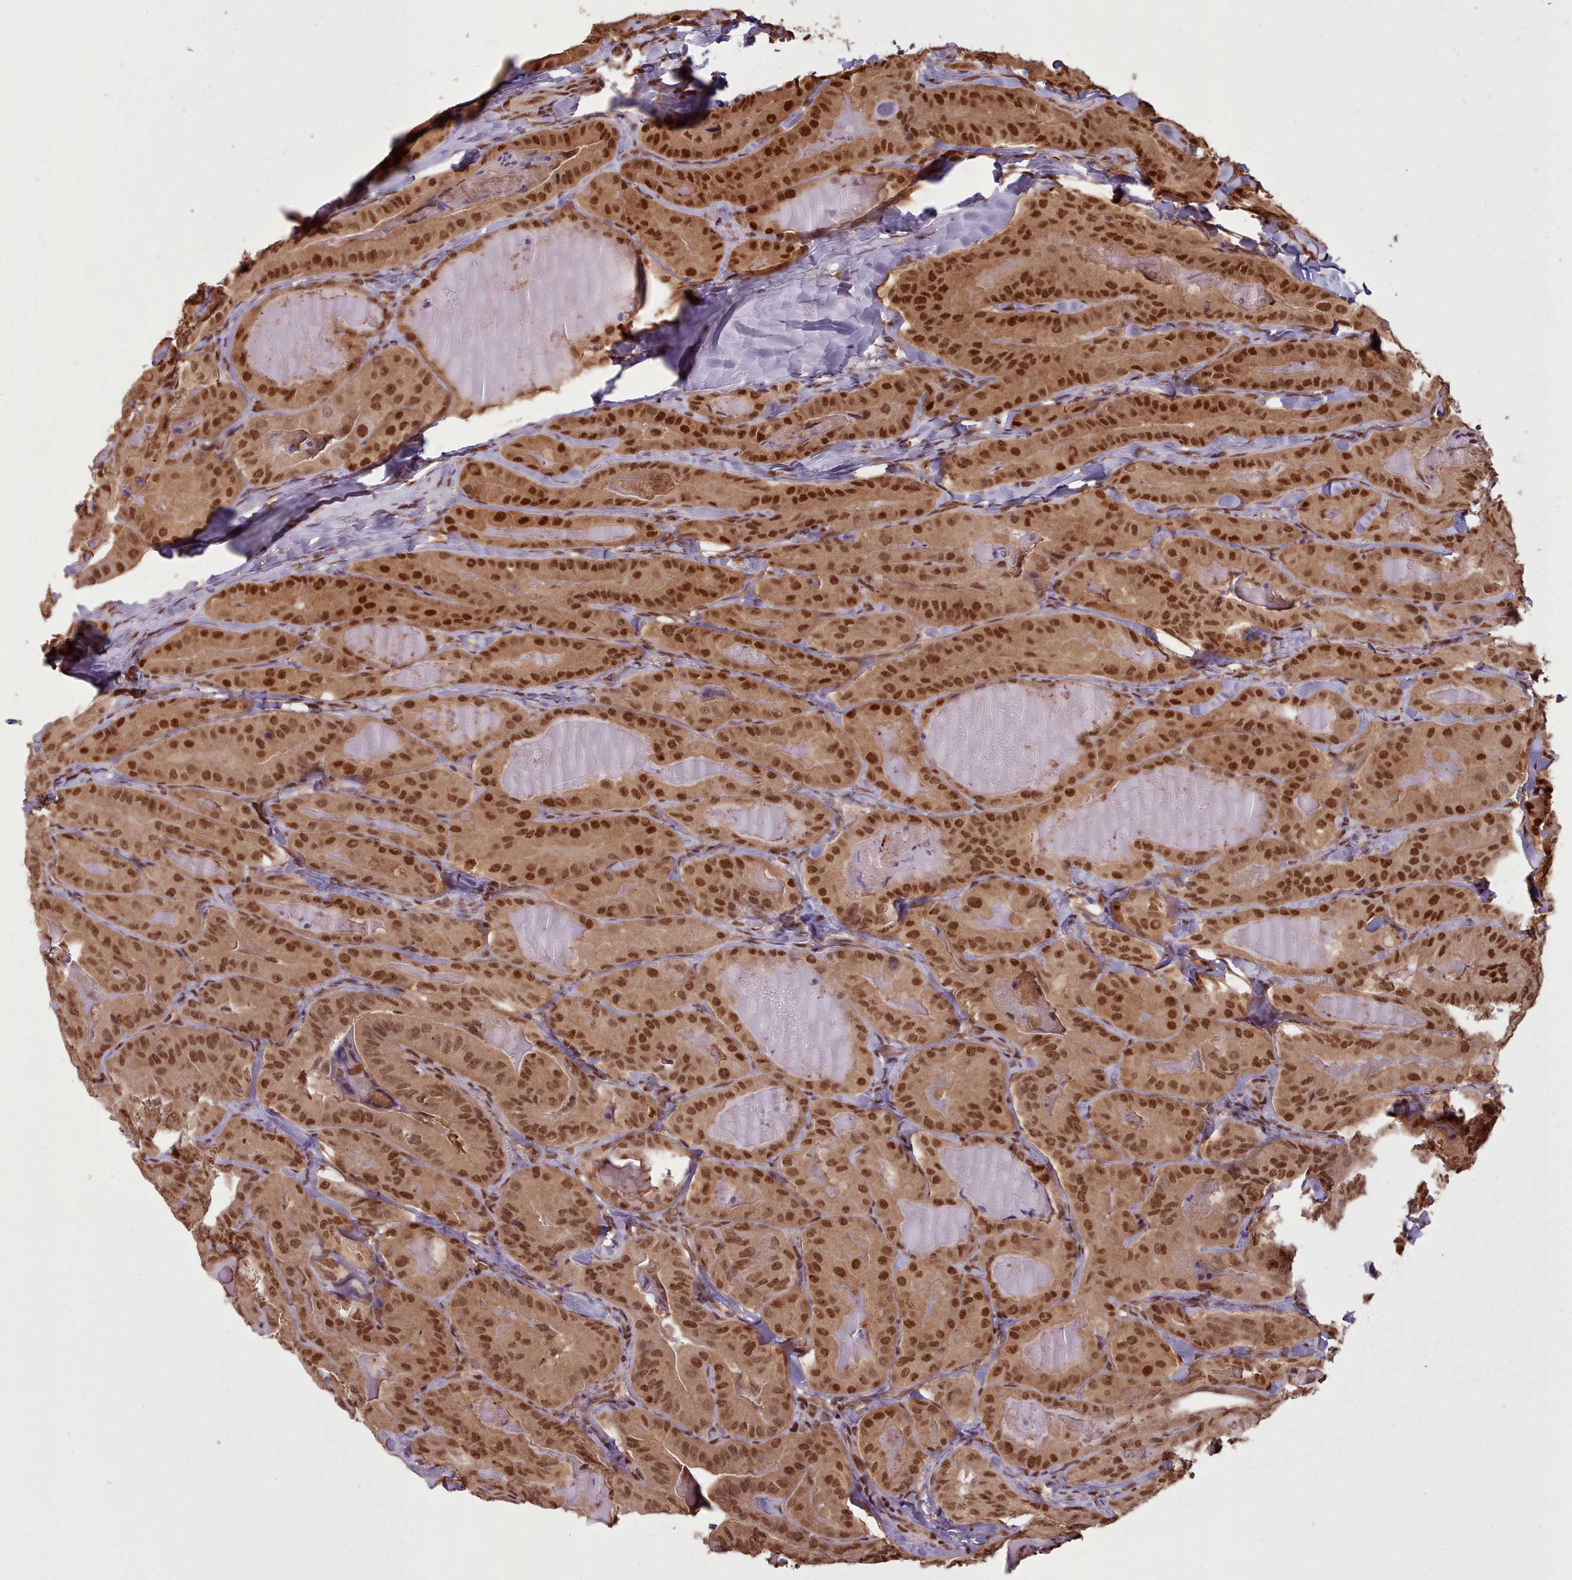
{"staining": {"intensity": "strong", "quantity": ">75%", "location": "nuclear"}, "tissue": "thyroid cancer", "cell_type": "Tumor cells", "image_type": "cancer", "snomed": [{"axis": "morphology", "description": "Papillary adenocarcinoma, NOS"}, {"axis": "topography", "description": "Thyroid gland"}], "caption": "Papillary adenocarcinoma (thyroid) was stained to show a protein in brown. There is high levels of strong nuclear staining in approximately >75% of tumor cells.", "gene": "RPS27A", "patient": {"sex": "female", "age": 68}}